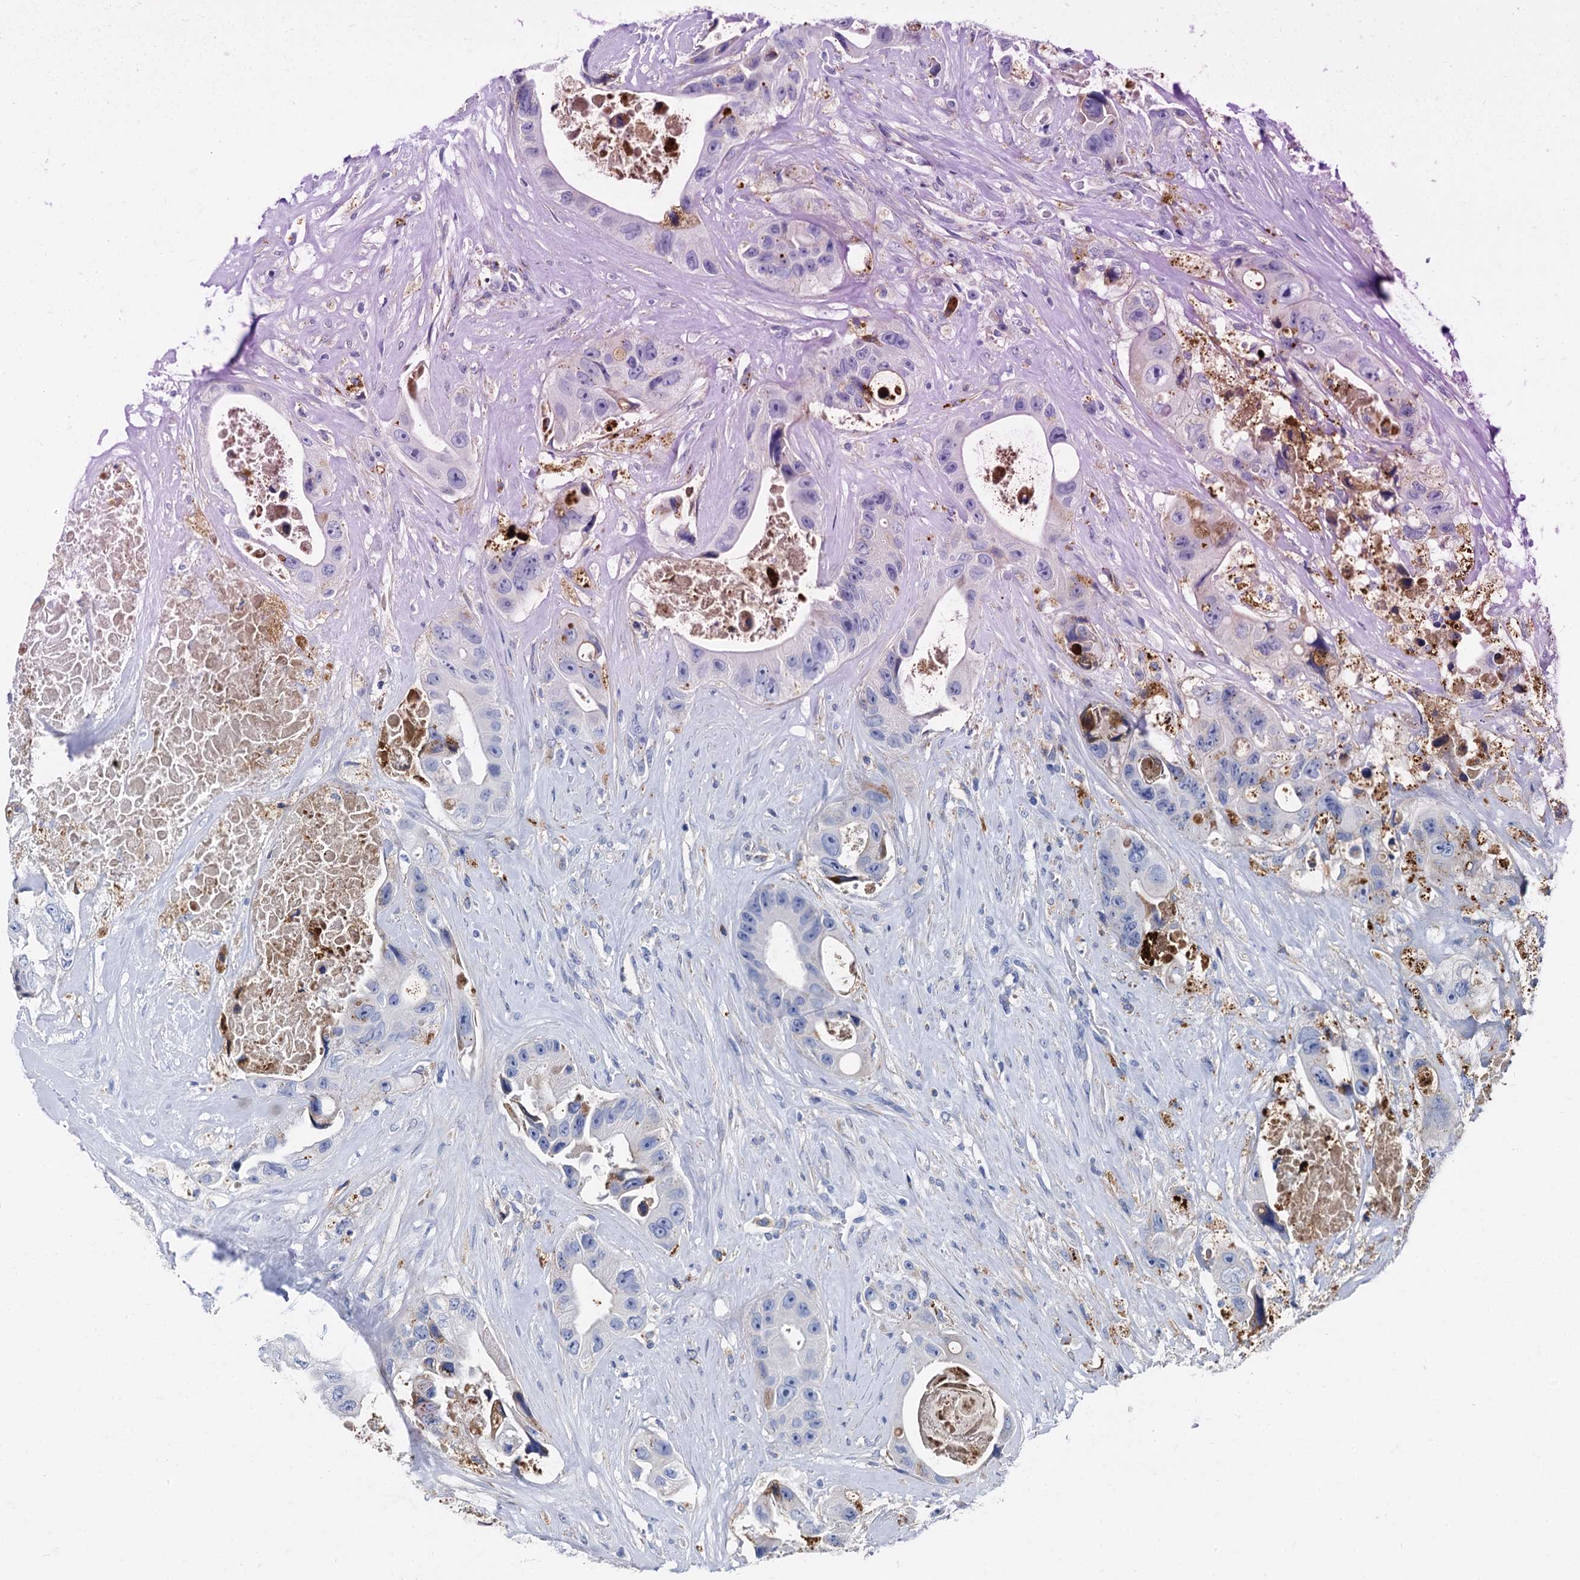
{"staining": {"intensity": "negative", "quantity": "none", "location": "none"}, "tissue": "colorectal cancer", "cell_type": "Tumor cells", "image_type": "cancer", "snomed": [{"axis": "morphology", "description": "Adenocarcinoma, NOS"}, {"axis": "topography", "description": "Colon"}], "caption": "High magnification brightfield microscopy of colorectal cancer stained with DAB (brown) and counterstained with hematoxylin (blue): tumor cells show no significant expression.", "gene": "APOD", "patient": {"sex": "female", "age": 46}}